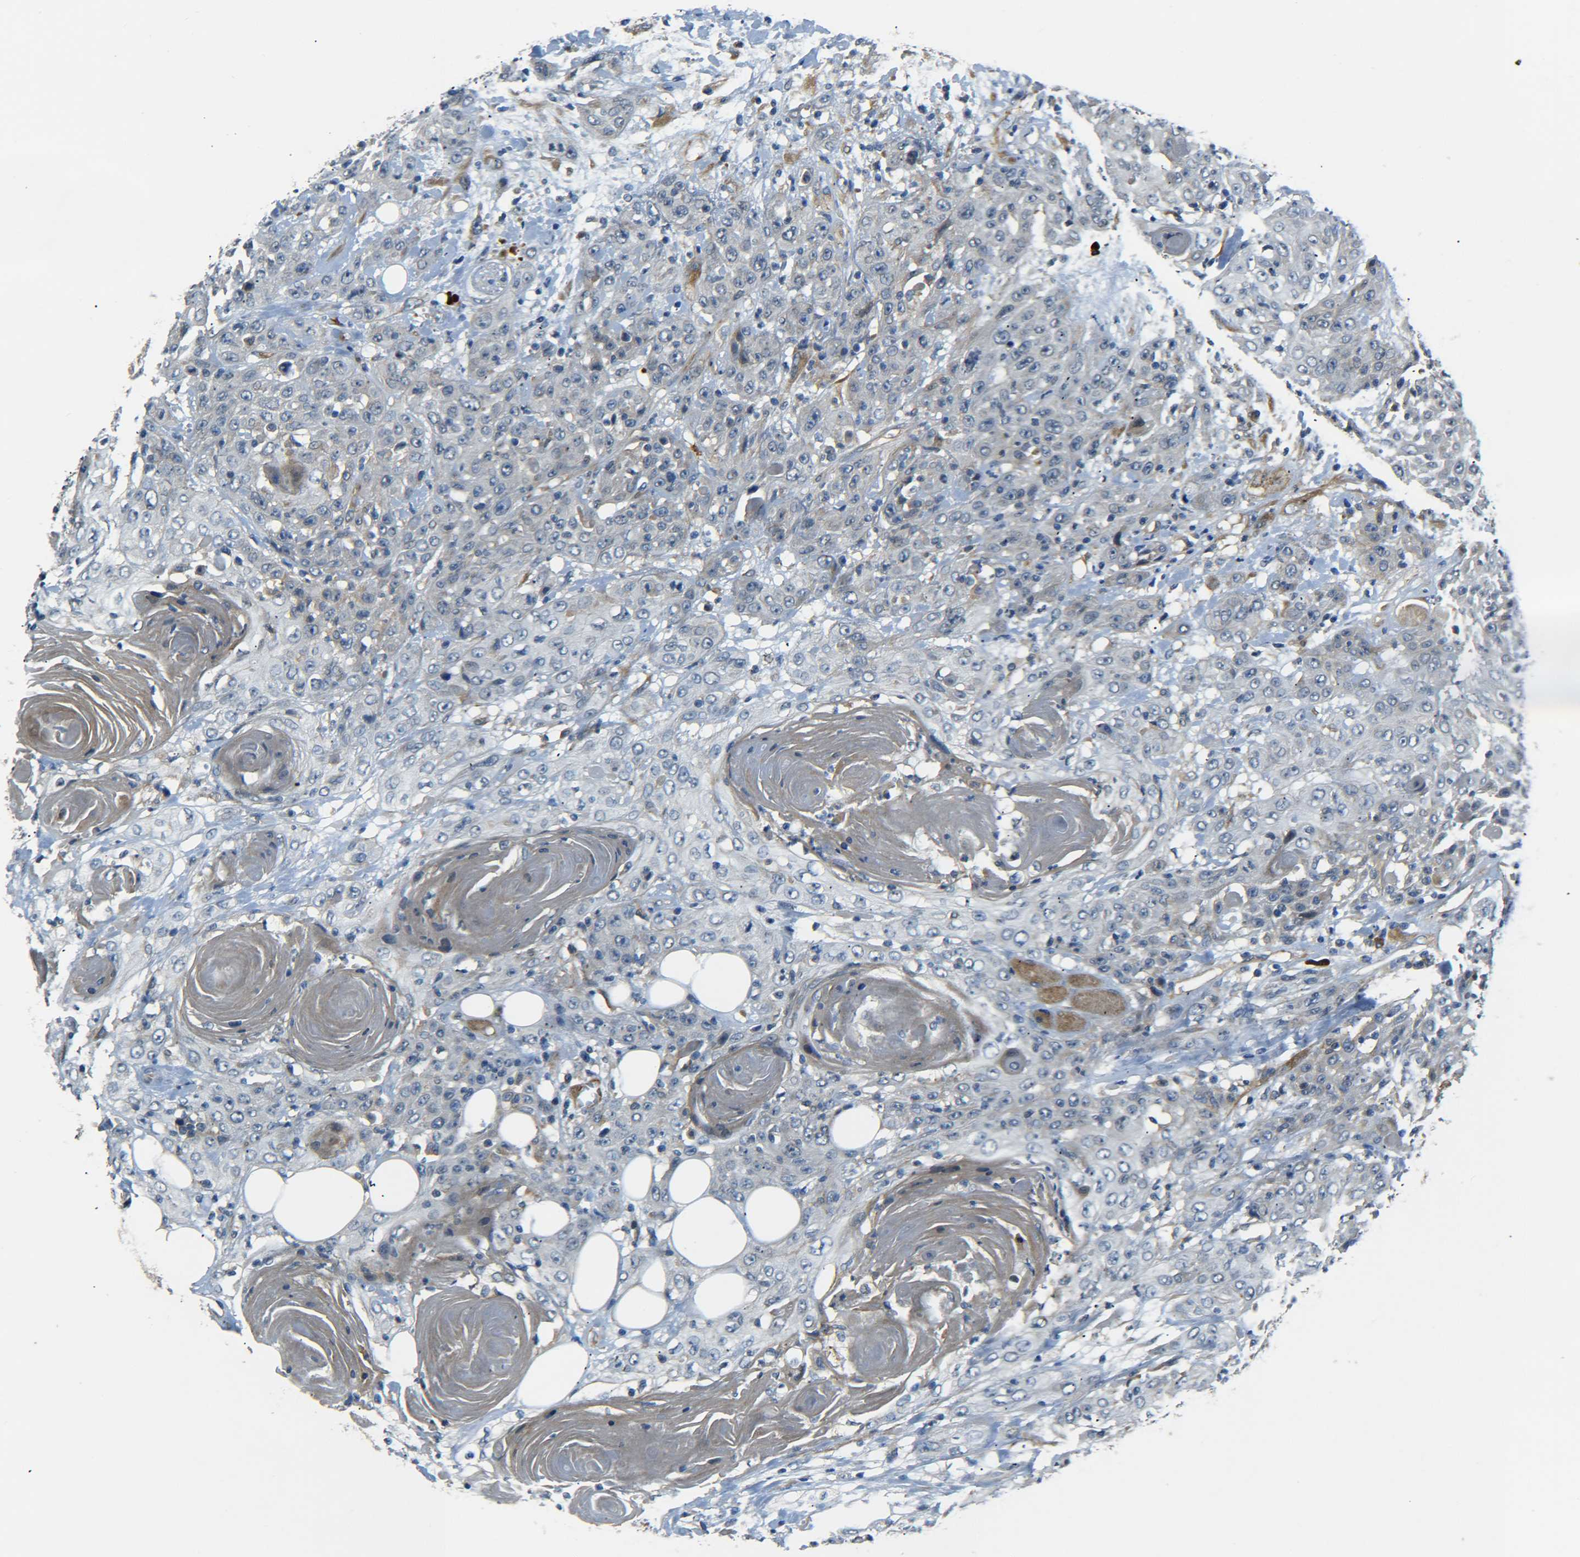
{"staining": {"intensity": "weak", "quantity": "25%-75%", "location": "cytoplasmic/membranous"}, "tissue": "head and neck cancer", "cell_type": "Tumor cells", "image_type": "cancer", "snomed": [{"axis": "morphology", "description": "Squamous cell carcinoma, NOS"}, {"axis": "topography", "description": "Head-Neck"}], "caption": "Head and neck squamous cell carcinoma stained with a protein marker demonstrates weak staining in tumor cells.", "gene": "MEIS1", "patient": {"sex": "female", "age": 84}}